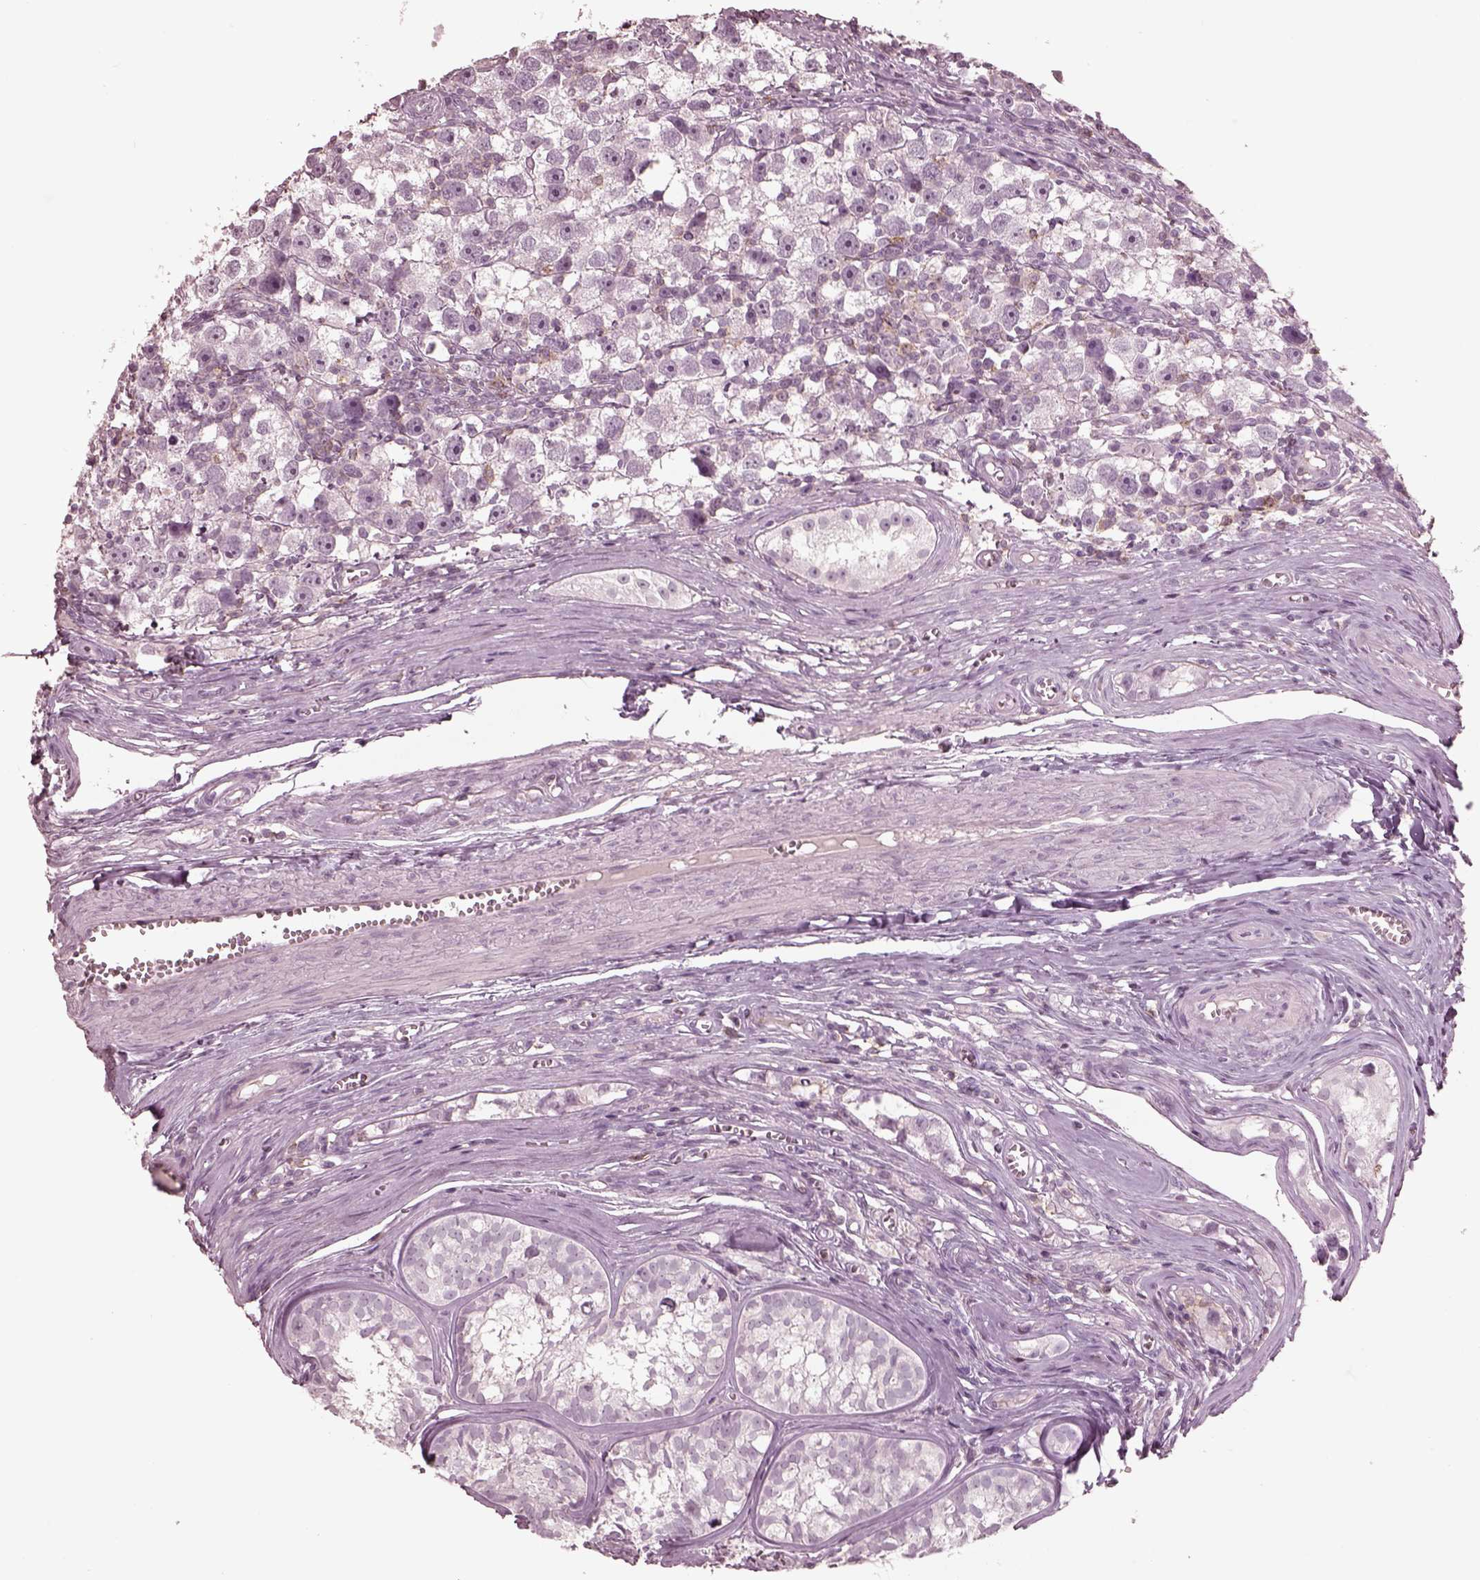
{"staining": {"intensity": "negative", "quantity": "none", "location": "none"}, "tissue": "testis cancer", "cell_type": "Tumor cells", "image_type": "cancer", "snomed": [{"axis": "morphology", "description": "Seminoma, NOS"}, {"axis": "topography", "description": "Testis"}], "caption": "Immunohistochemistry (IHC) photomicrograph of seminoma (testis) stained for a protein (brown), which displays no positivity in tumor cells. (Brightfield microscopy of DAB (3,3'-diaminobenzidine) immunohistochemistry at high magnification).", "gene": "PDCD1", "patient": {"sex": "male", "age": 30}}